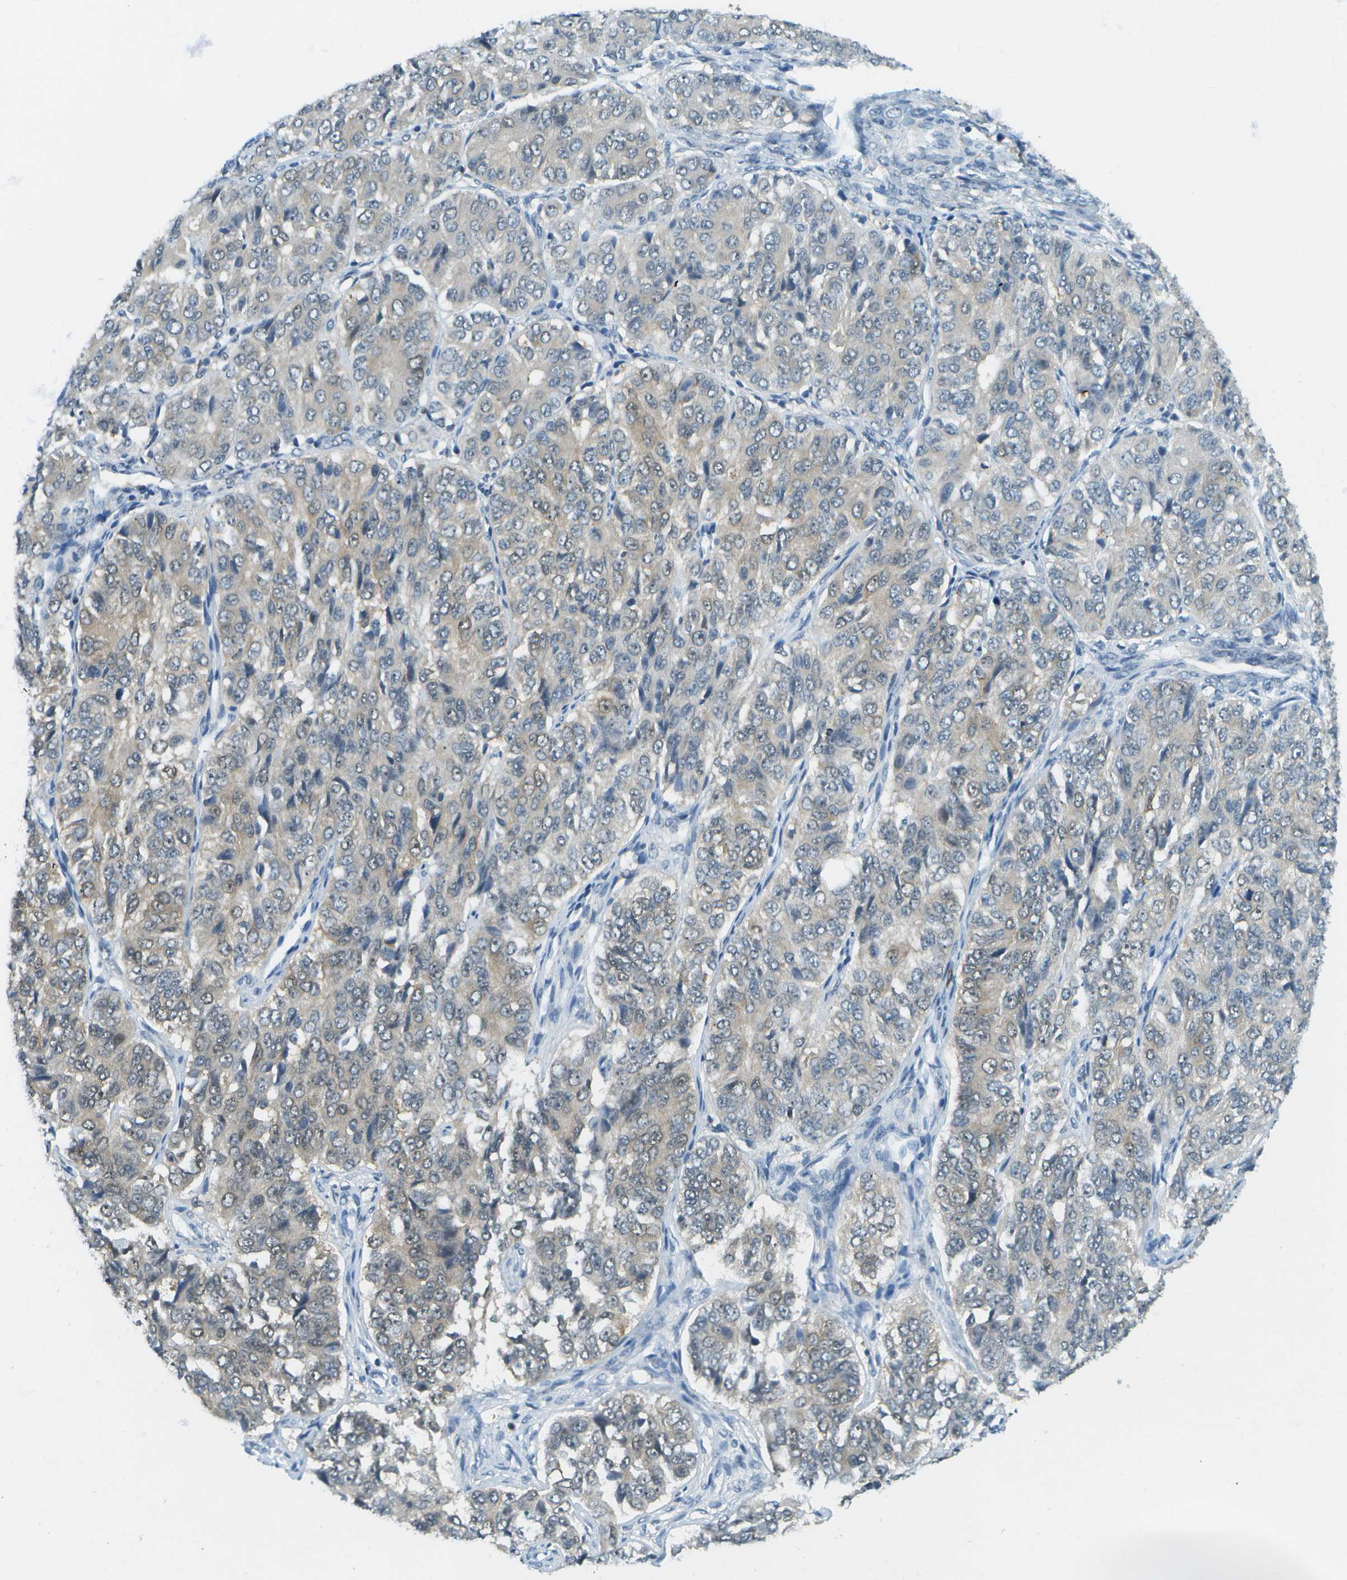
{"staining": {"intensity": "weak", "quantity": "<25%", "location": "cytoplasmic/membranous"}, "tissue": "ovarian cancer", "cell_type": "Tumor cells", "image_type": "cancer", "snomed": [{"axis": "morphology", "description": "Carcinoma, endometroid"}, {"axis": "topography", "description": "Ovary"}], "caption": "Tumor cells are negative for protein expression in human ovarian cancer.", "gene": "CDH23", "patient": {"sex": "female", "age": 51}}